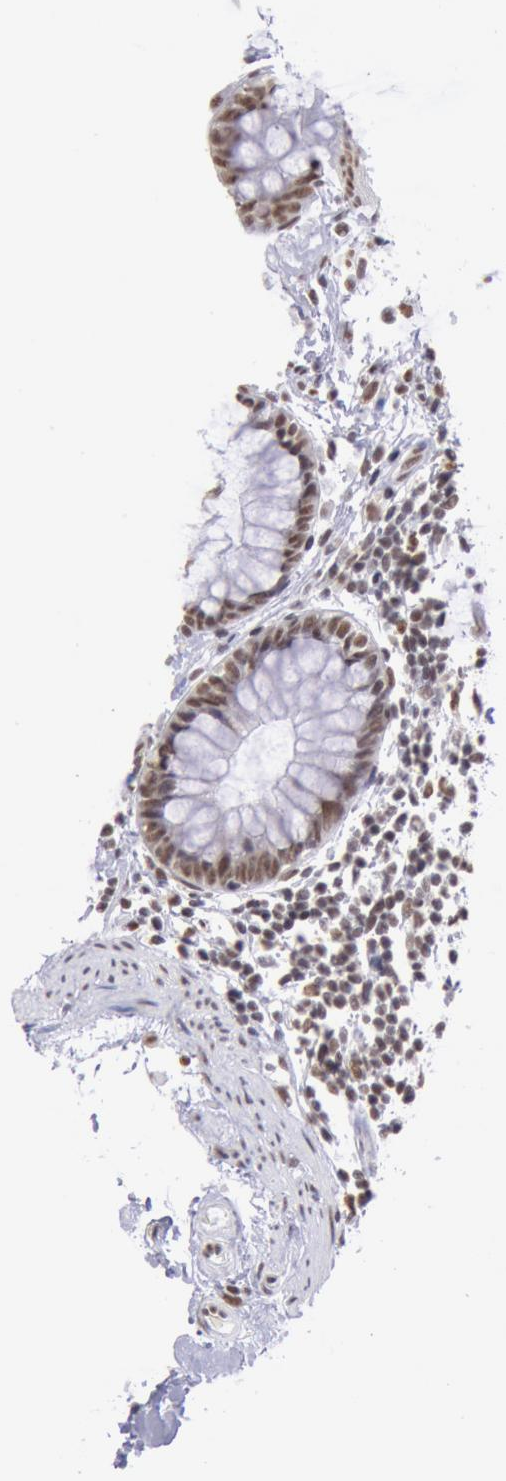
{"staining": {"intensity": "moderate", "quantity": ">75%", "location": "nuclear"}, "tissue": "colon", "cell_type": "Endothelial cells", "image_type": "normal", "snomed": [{"axis": "morphology", "description": "Normal tissue, NOS"}, {"axis": "topography", "description": "Smooth muscle"}, {"axis": "topography", "description": "Colon"}], "caption": "Colon stained for a protein displays moderate nuclear positivity in endothelial cells. (brown staining indicates protein expression, while blue staining denotes nuclei).", "gene": "SNRPD3", "patient": {"sex": "male", "age": 67}}